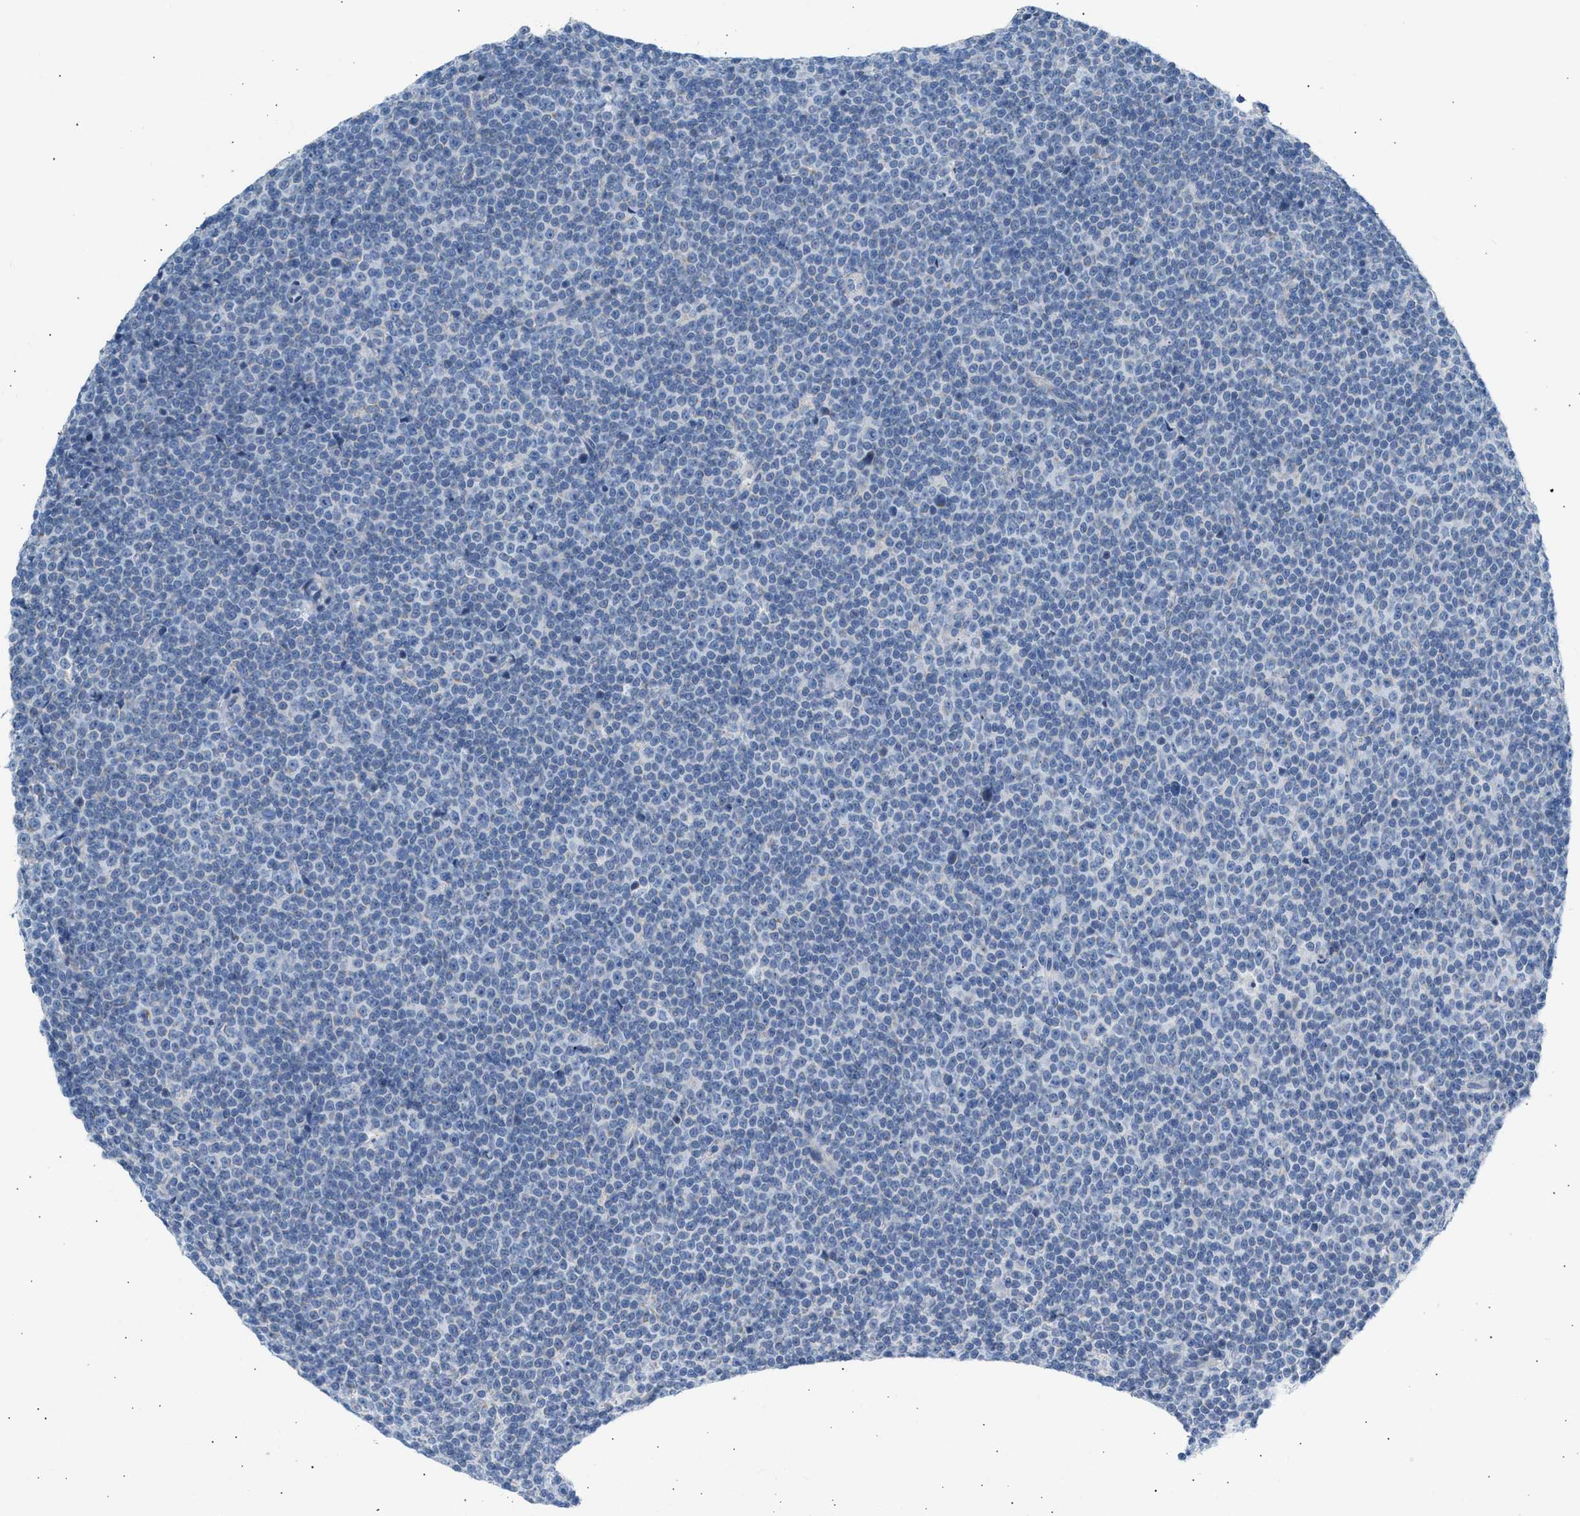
{"staining": {"intensity": "negative", "quantity": "none", "location": "none"}, "tissue": "lymphoma", "cell_type": "Tumor cells", "image_type": "cancer", "snomed": [{"axis": "morphology", "description": "Malignant lymphoma, non-Hodgkin's type, Low grade"}, {"axis": "topography", "description": "Lymph node"}], "caption": "Tumor cells show no significant expression in malignant lymphoma, non-Hodgkin's type (low-grade). Nuclei are stained in blue.", "gene": "NDUFS8", "patient": {"sex": "female", "age": 67}}